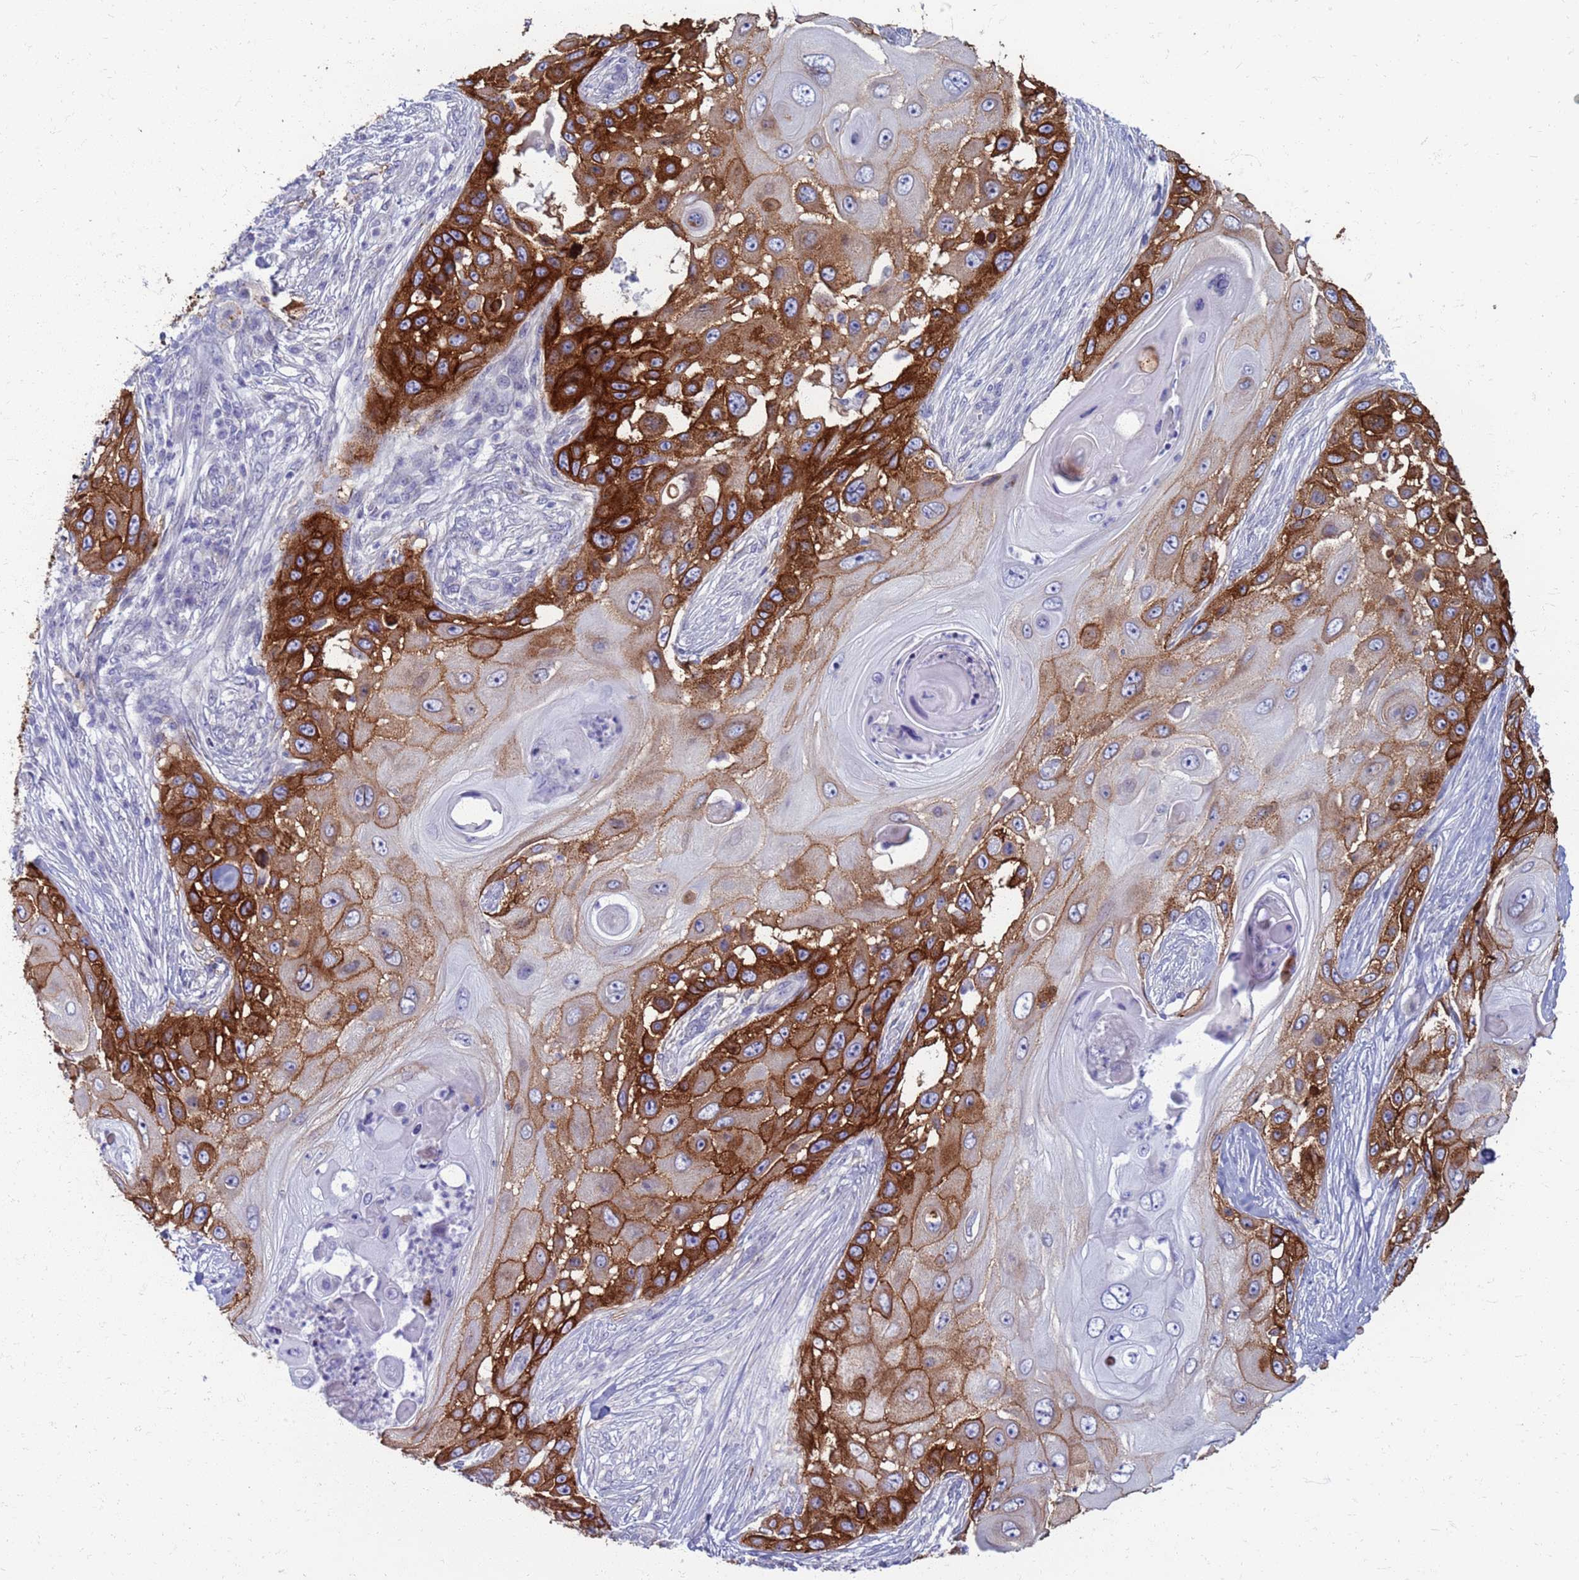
{"staining": {"intensity": "strong", "quantity": ">75%", "location": "cytoplasmic/membranous"}, "tissue": "skin cancer", "cell_type": "Tumor cells", "image_type": "cancer", "snomed": [{"axis": "morphology", "description": "Squamous cell carcinoma, NOS"}, {"axis": "topography", "description": "Skin"}], "caption": "Skin cancer tissue displays strong cytoplasmic/membranous expression in about >75% of tumor cells, visualized by immunohistochemistry. (brown staining indicates protein expression, while blue staining denotes nuclei).", "gene": "CLCA2", "patient": {"sex": "female", "age": 44}}